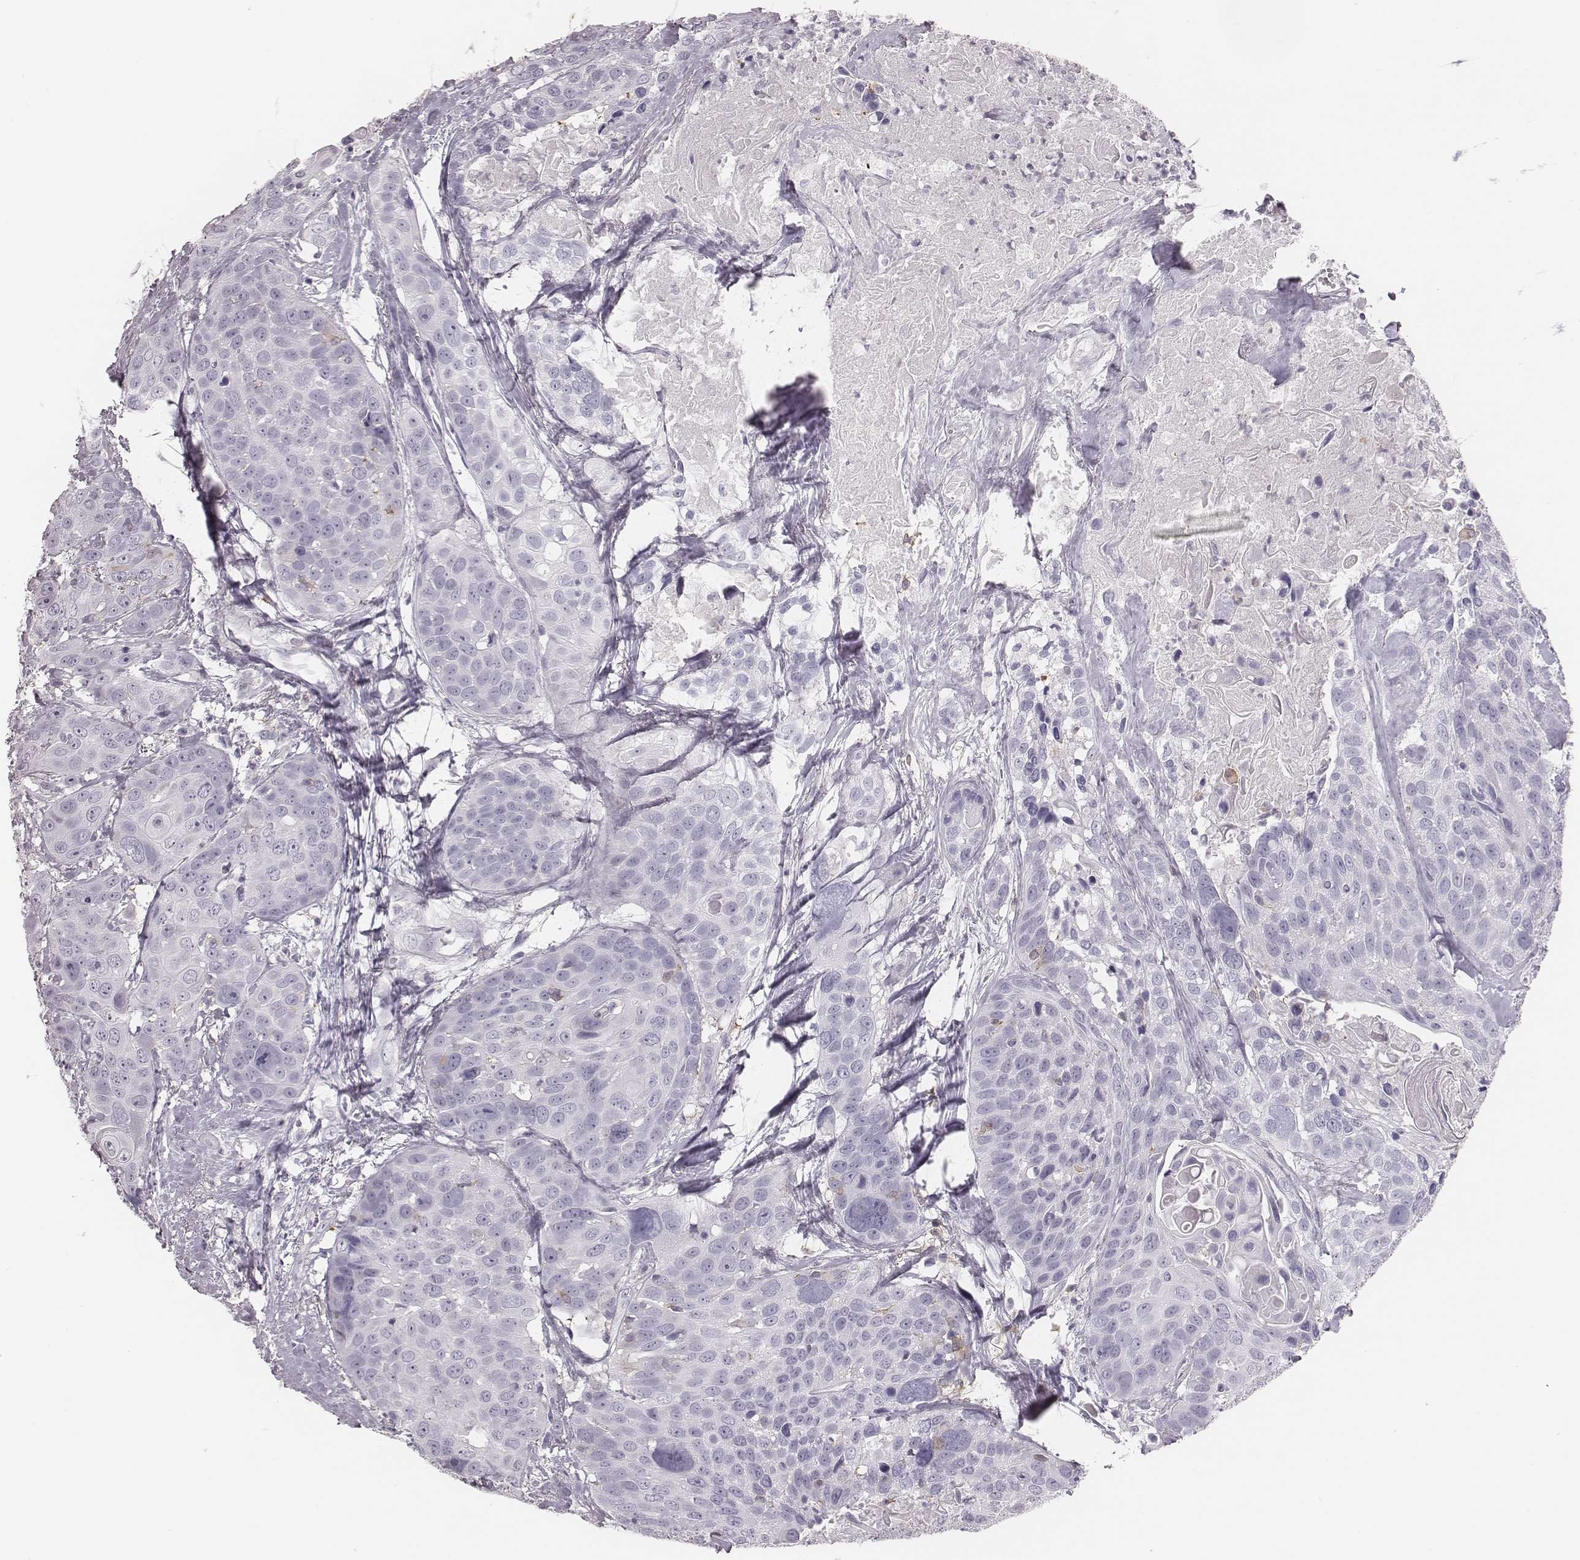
{"staining": {"intensity": "negative", "quantity": "none", "location": "none"}, "tissue": "head and neck cancer", "cell_type": "Tumor cells", "image_type": "cancer", "snomed": [{"axis": "morphology", "description": "Squamous cell carcinoma, NOS"}, {"axis": "topography", "description": "Oral tissue"}, {"axis": "topography", "description": "Head-Neck"}], "caption": "A high-resolution photomicrograph shows IHC staining of head and neck squamous cell carcinoma, which exhibits no significant positivity in tumor cells. (DAB immunohistochemistry visualized using brightfield microscopy, high magnification).", "gene": "ZNF365", "patient": {"sex": "male", "age": 56}}